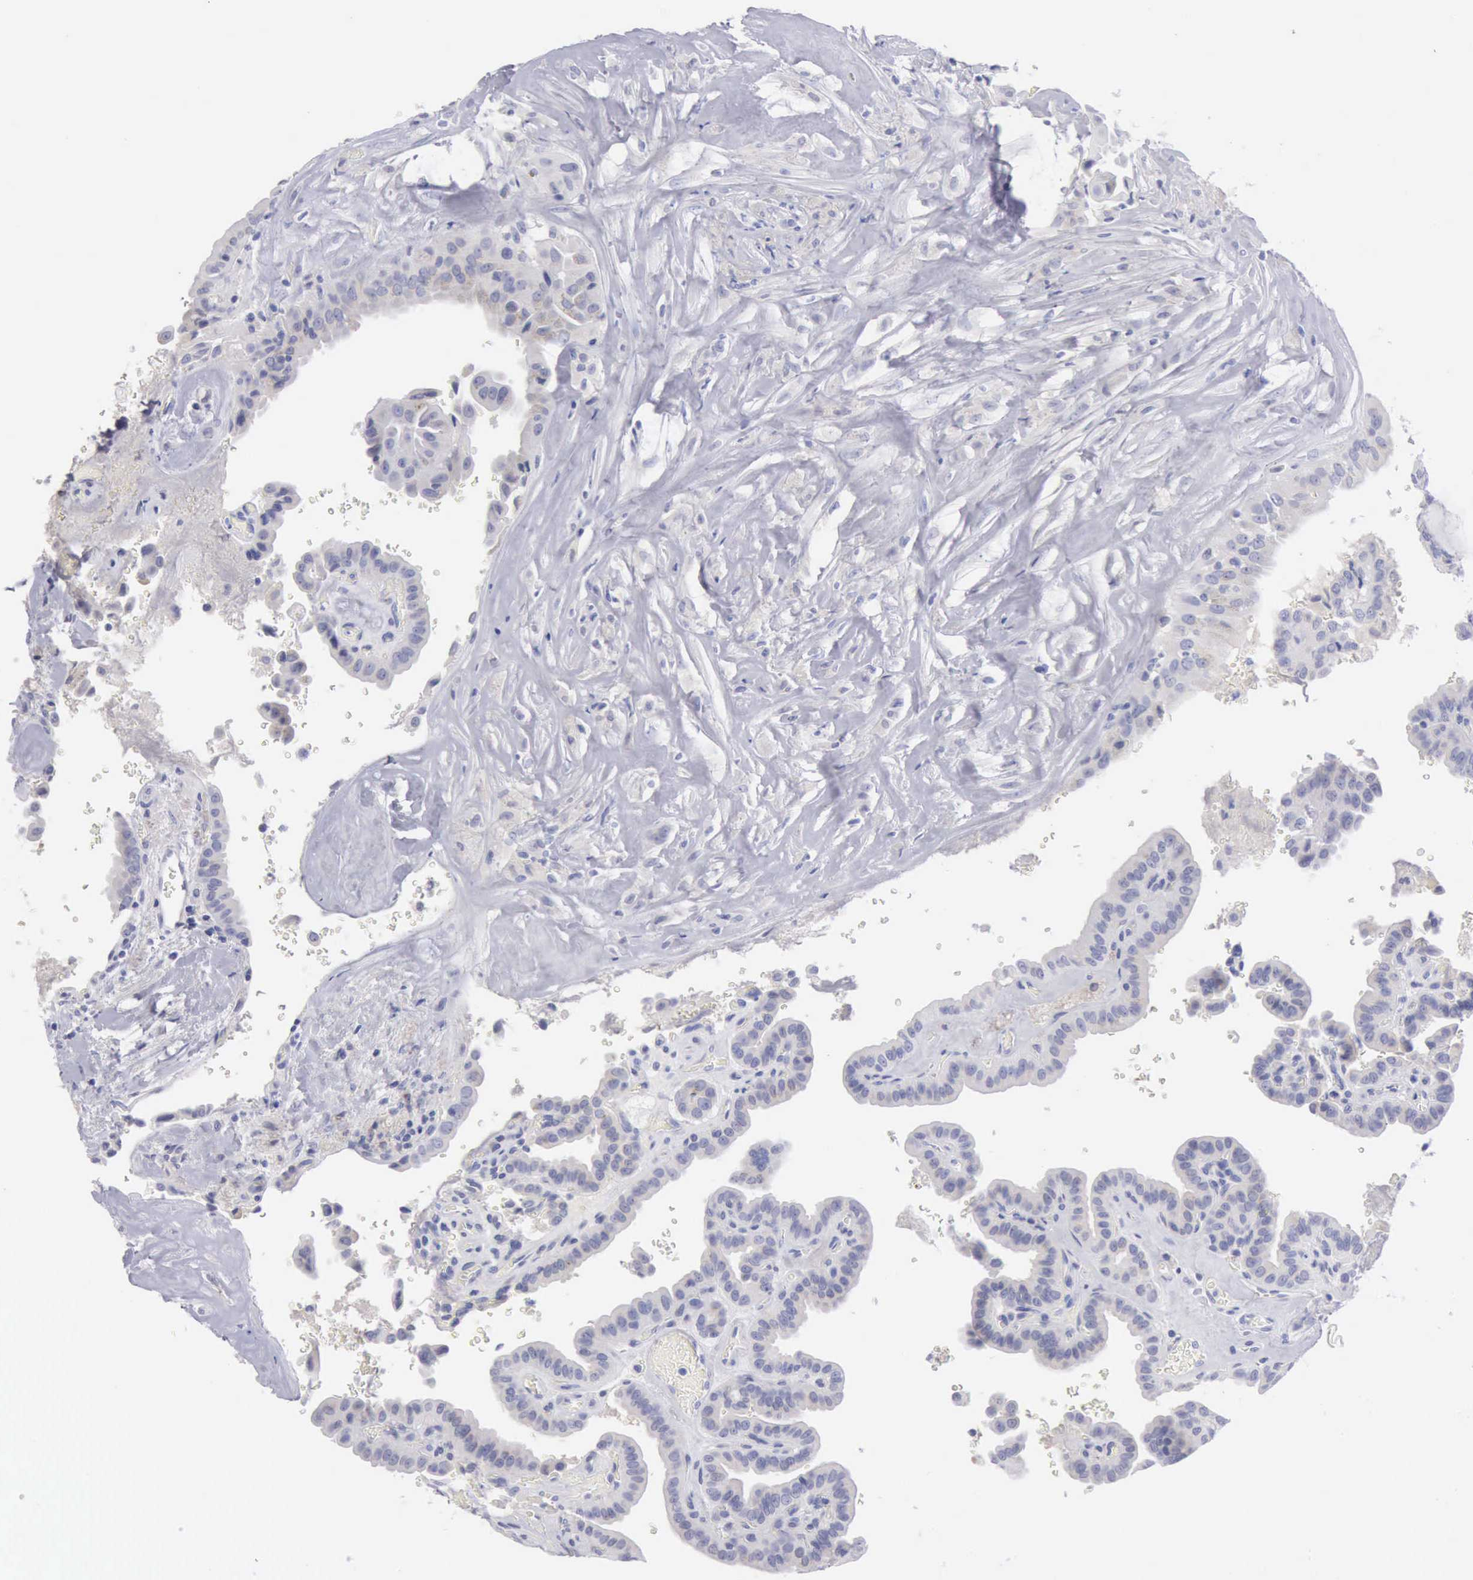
{"staining": {"intensity": "negative", "quantity": "none", "location": "none"}, "tissue": "thyroid cancer", "cell_type": "Tumor cells", "image_type": "cancer", "snomed": [{"axis": "morphology", "description": "Papillary adenocarcinoma, NOS"}, {"axis": "topography", "description": "Thyroid gland"}], "caption": "Human thyroid cancer (papillary adenocarcinoma) stained for a protein using IHC reveals no positivity in tumor cells.", "gene": "ANGEL1", "patient": {"sex": "male", "age": 87}}